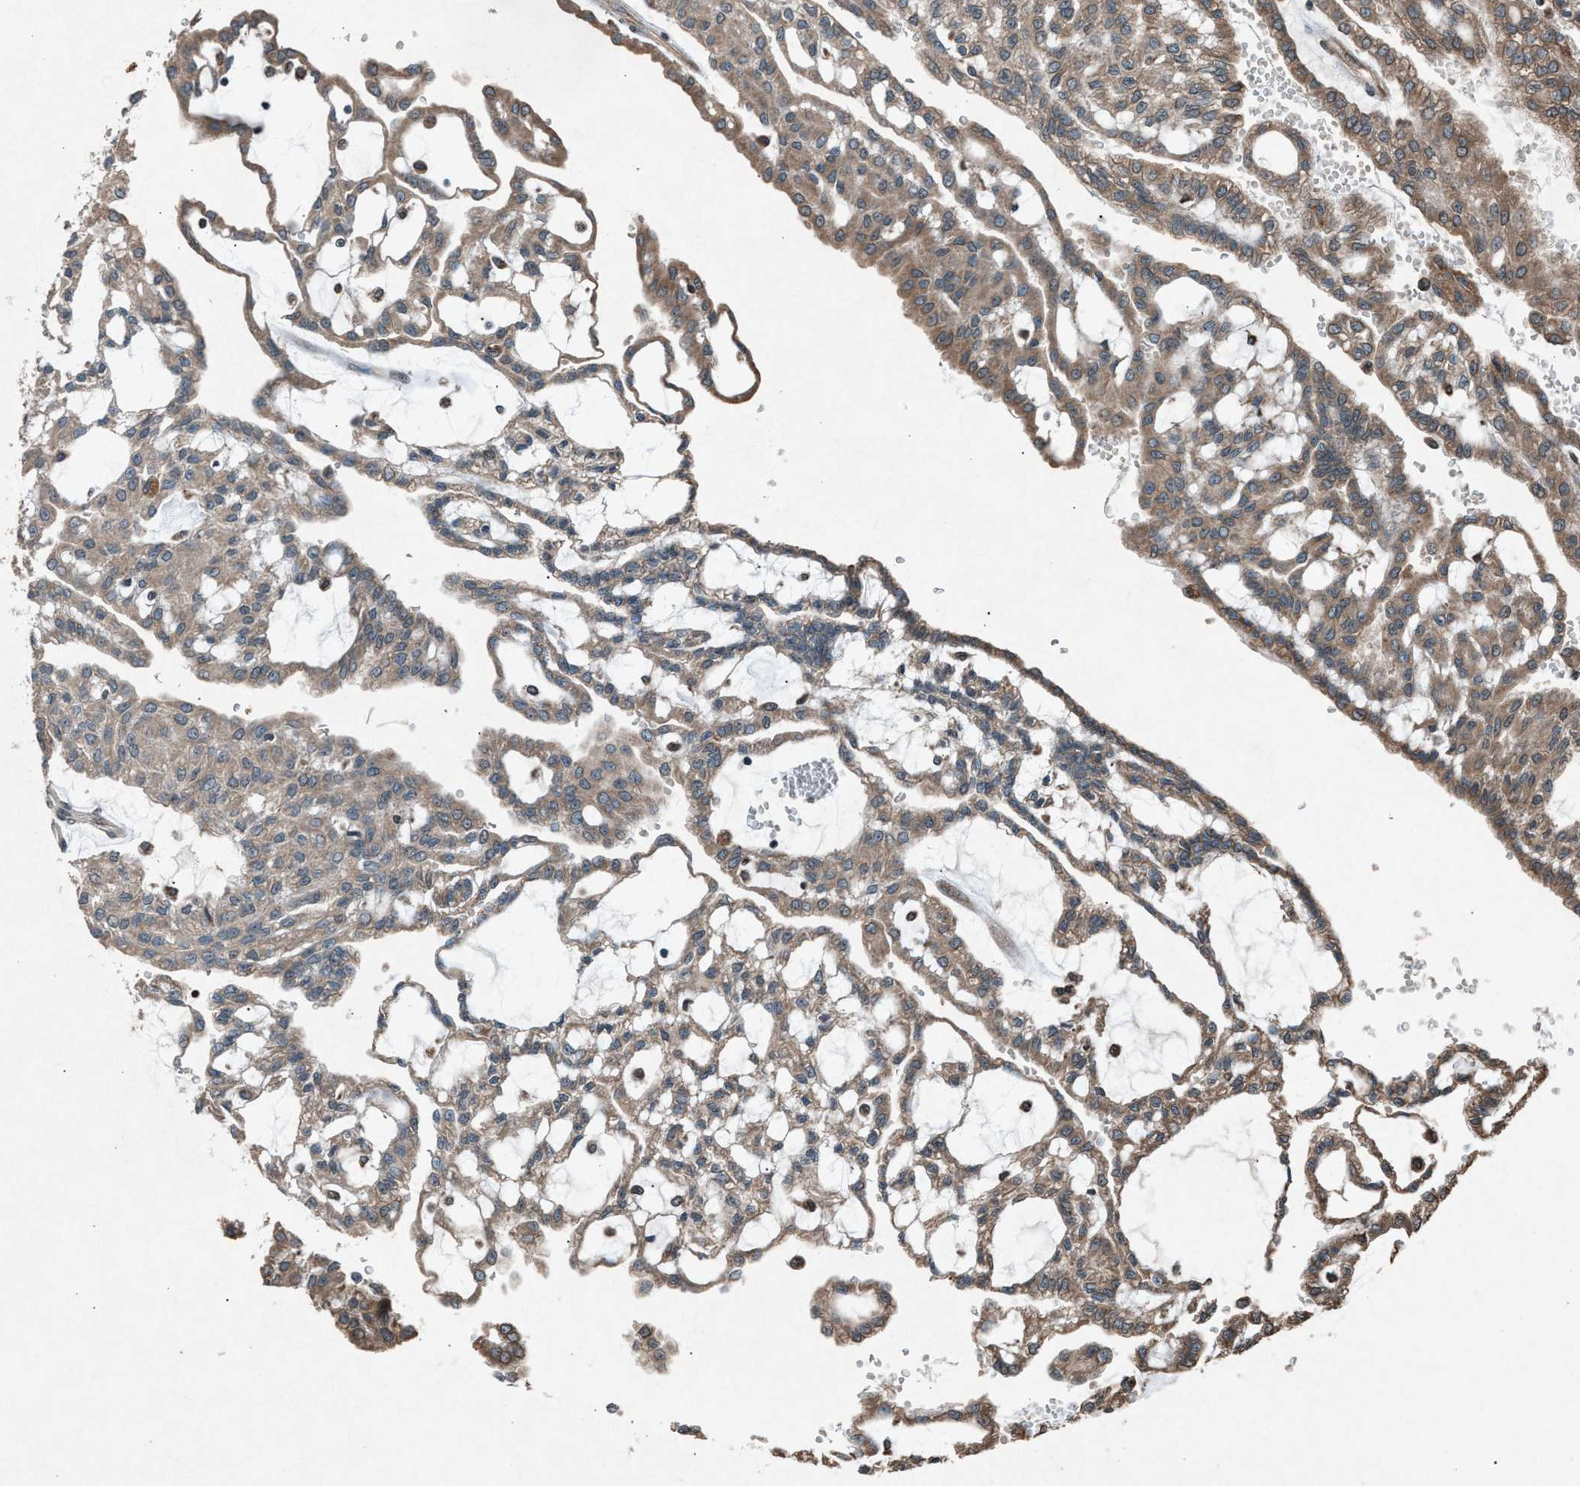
{"staining": {"intensity": "weak", "quantity": ">75%", "location": "cytoplasmic/membranous"}, "tissue": "renal cancer", "cell_type": "Tumor cells", "image_type": "cancer", "snomed": [{"axis": "morphology", "description": "Adenocarcinoma, NOS"}, {"axis": "topography", "description": "Kidney"}], "caption": "A low amount of weak cytoplasmic/membranous positivity is appreciated in approximately >75% of tumor cells in renal cancer tissue. Using DAB (brown) and hematoxylin (blue) stains, captured at high magnification using brightfield microscopy.", "gene": "CALR", "patient": {"sex": "male", "age": 63}}